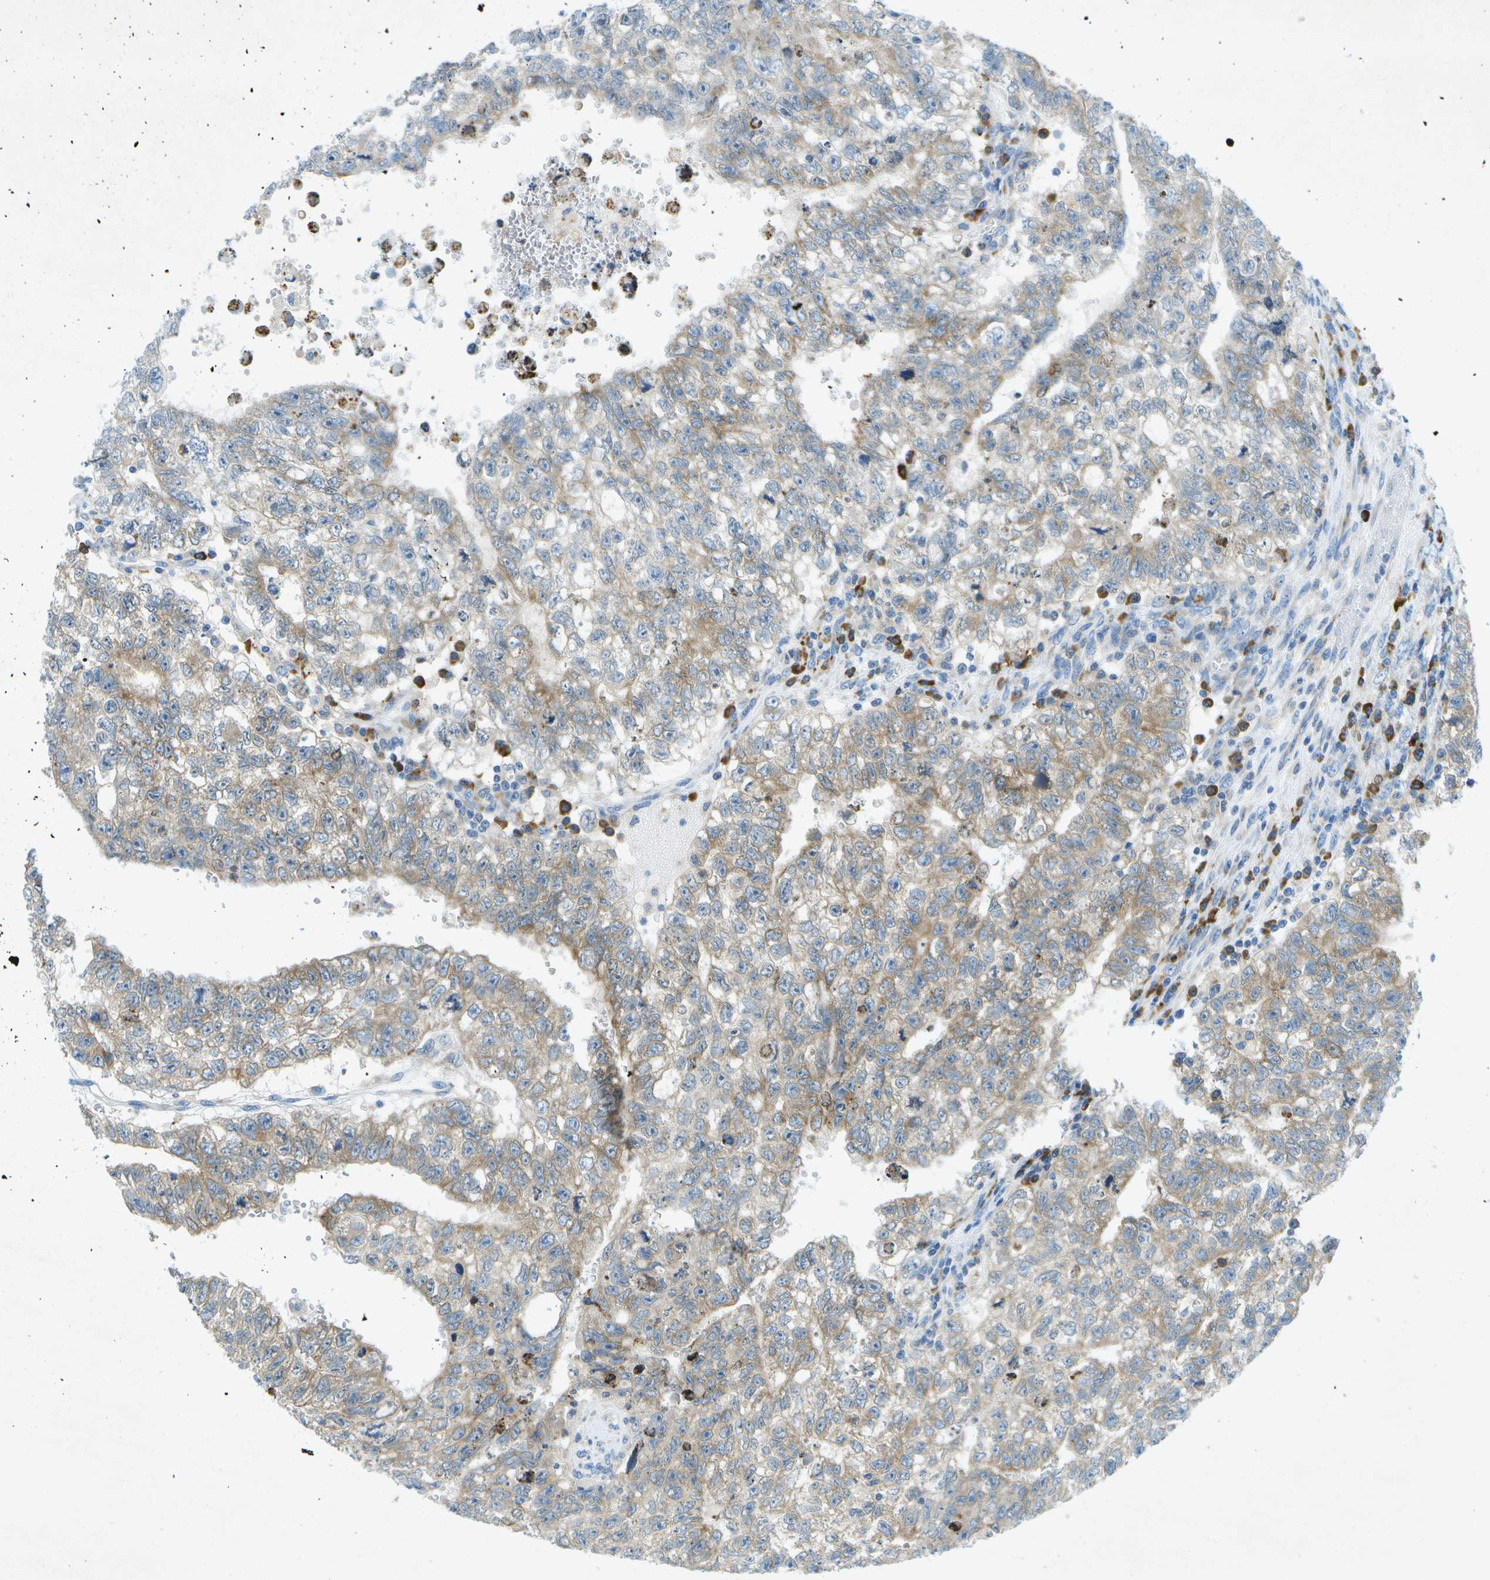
{"staining": {"intensity": "weak", "quantity": "<25%", "location": "cytoplasmic/membranous"}, "tissue": "testis cancer", "cell_type": "Tumor cells", "image_type": "cancer", "snomed": [{"axis": "morphology", "description": "Seminoma, NOS"}, {"axis": "morphology", "description": "Carcinoma, Embryonal, NOS"}, {"axis": "topography", "description": "Testis"}], "caption": "Tumor cells show no significant protein staining in testis cancer (embryonal carcinoma).", "gene": "WNK2", "patient": {"sex": "male", "age": 38}}